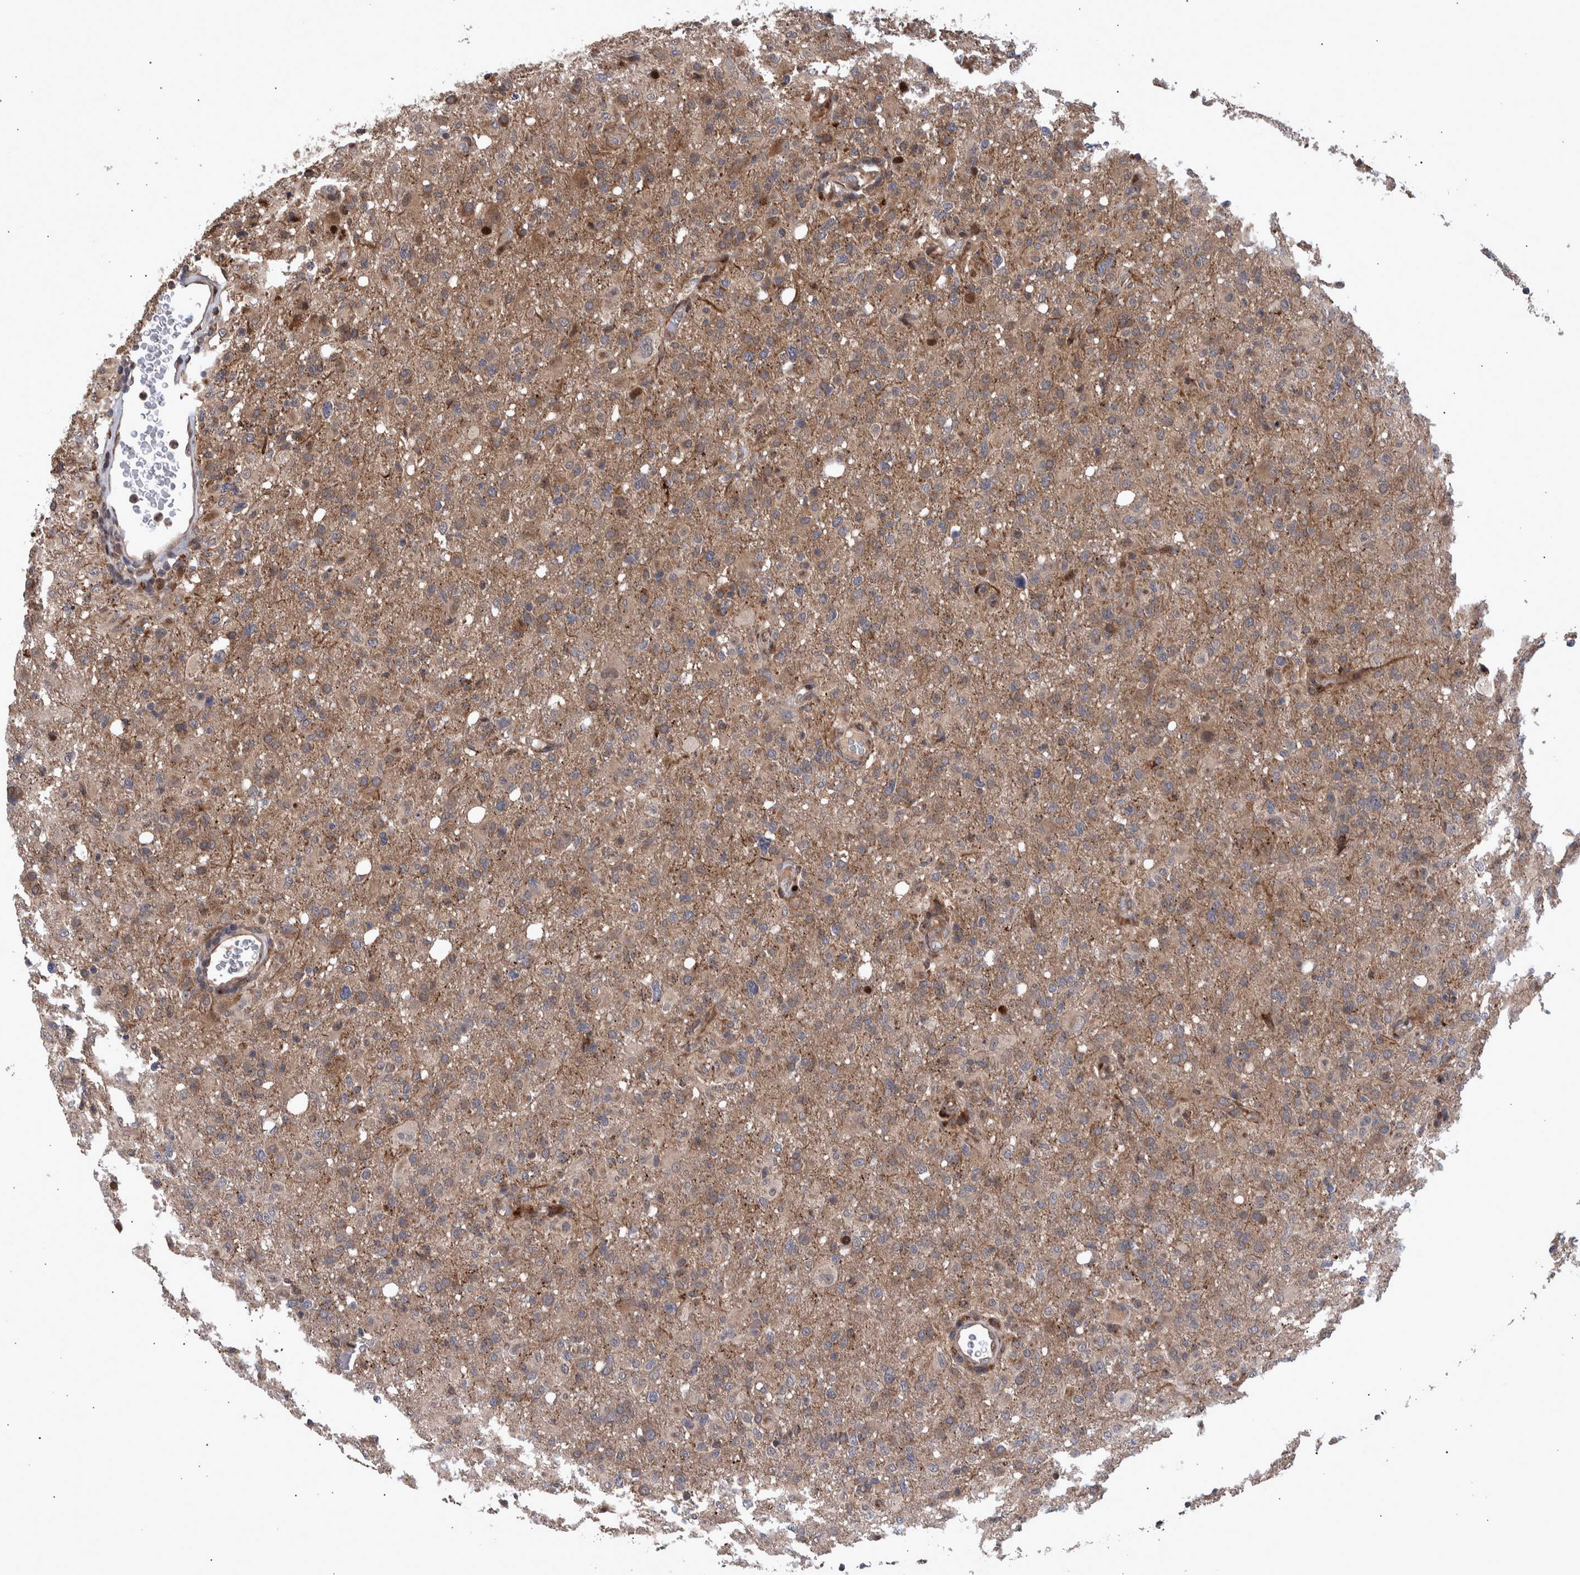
{"staining": {"intensity": "weak", "quantity": ">75%", "location": "cytoplasmic/membranous"}, "tissue": "glioma", "cell_type": "Tumor cells", "image_type": "cancer", "snomed": [{"axis": "morphology", "description": "Glioma, malignant, High grade"}, {"axis": "topography", "description": "Brain"}], "caption": "Immunohistochemical staining of glioma demonstrates low levels of weak cytoplasmic/membranous positivity in about >75% of tumor cells.", "gene": "SHISA6", "patient": {"sex": "female", "age": 57}}